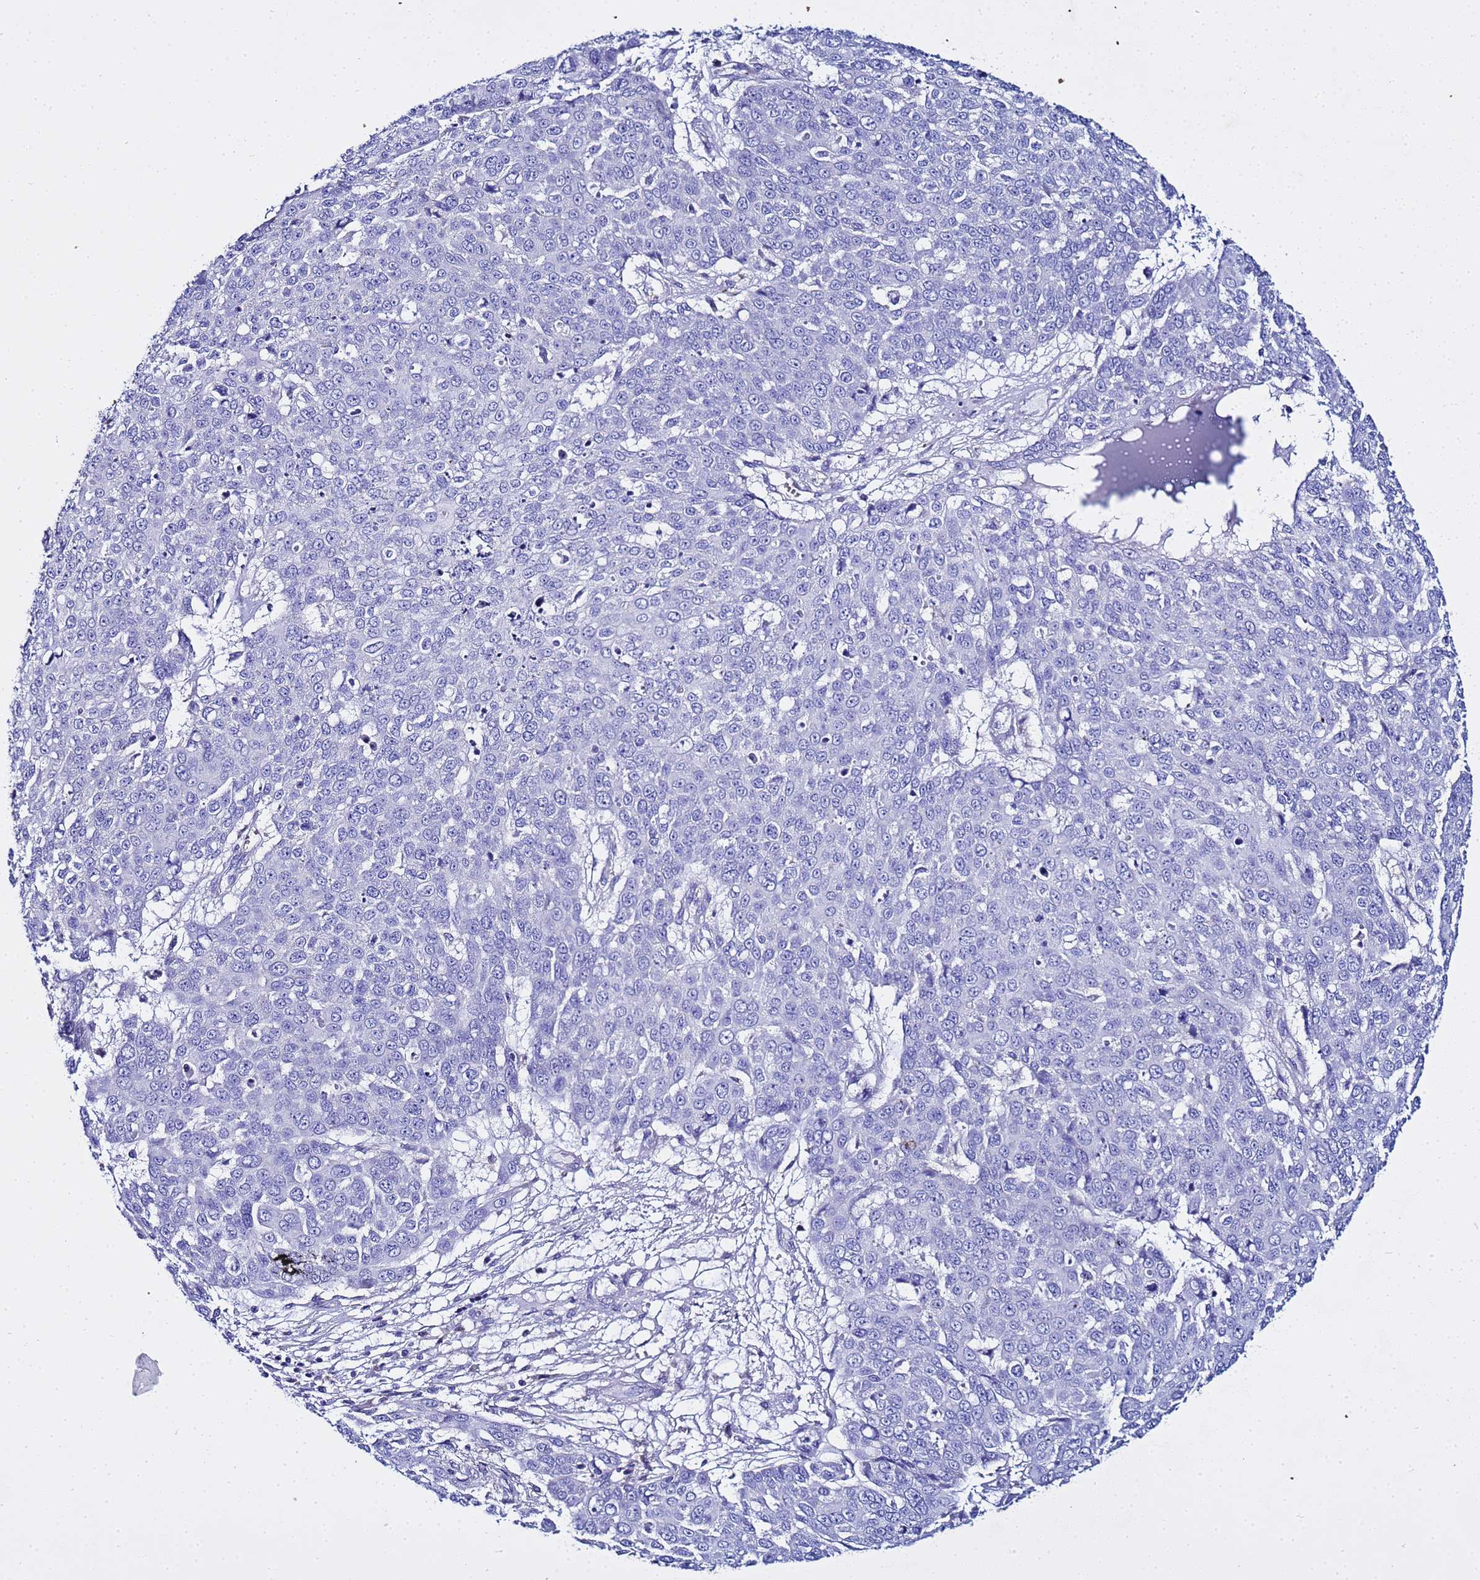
{"staining": {"intensity": "negative", "quantity": "none", "location": "none"}, "tissue": "skin cancer", "cell_type": "Tumor cells", "image_type": "cancer", "snomed": [{"axis": "morphology", "description": "Squamous cell carcinoma, NOS"}, {"axis": "topography", "description": "Skin"}], "caption": "A high-resolution micrograph shows IHC staining of skin cancer (squamous cell carcinoma), which reveals no significant expression in tumor cells.", "gene": "USP18", "patient": {"sex": "male", "age": 71}}